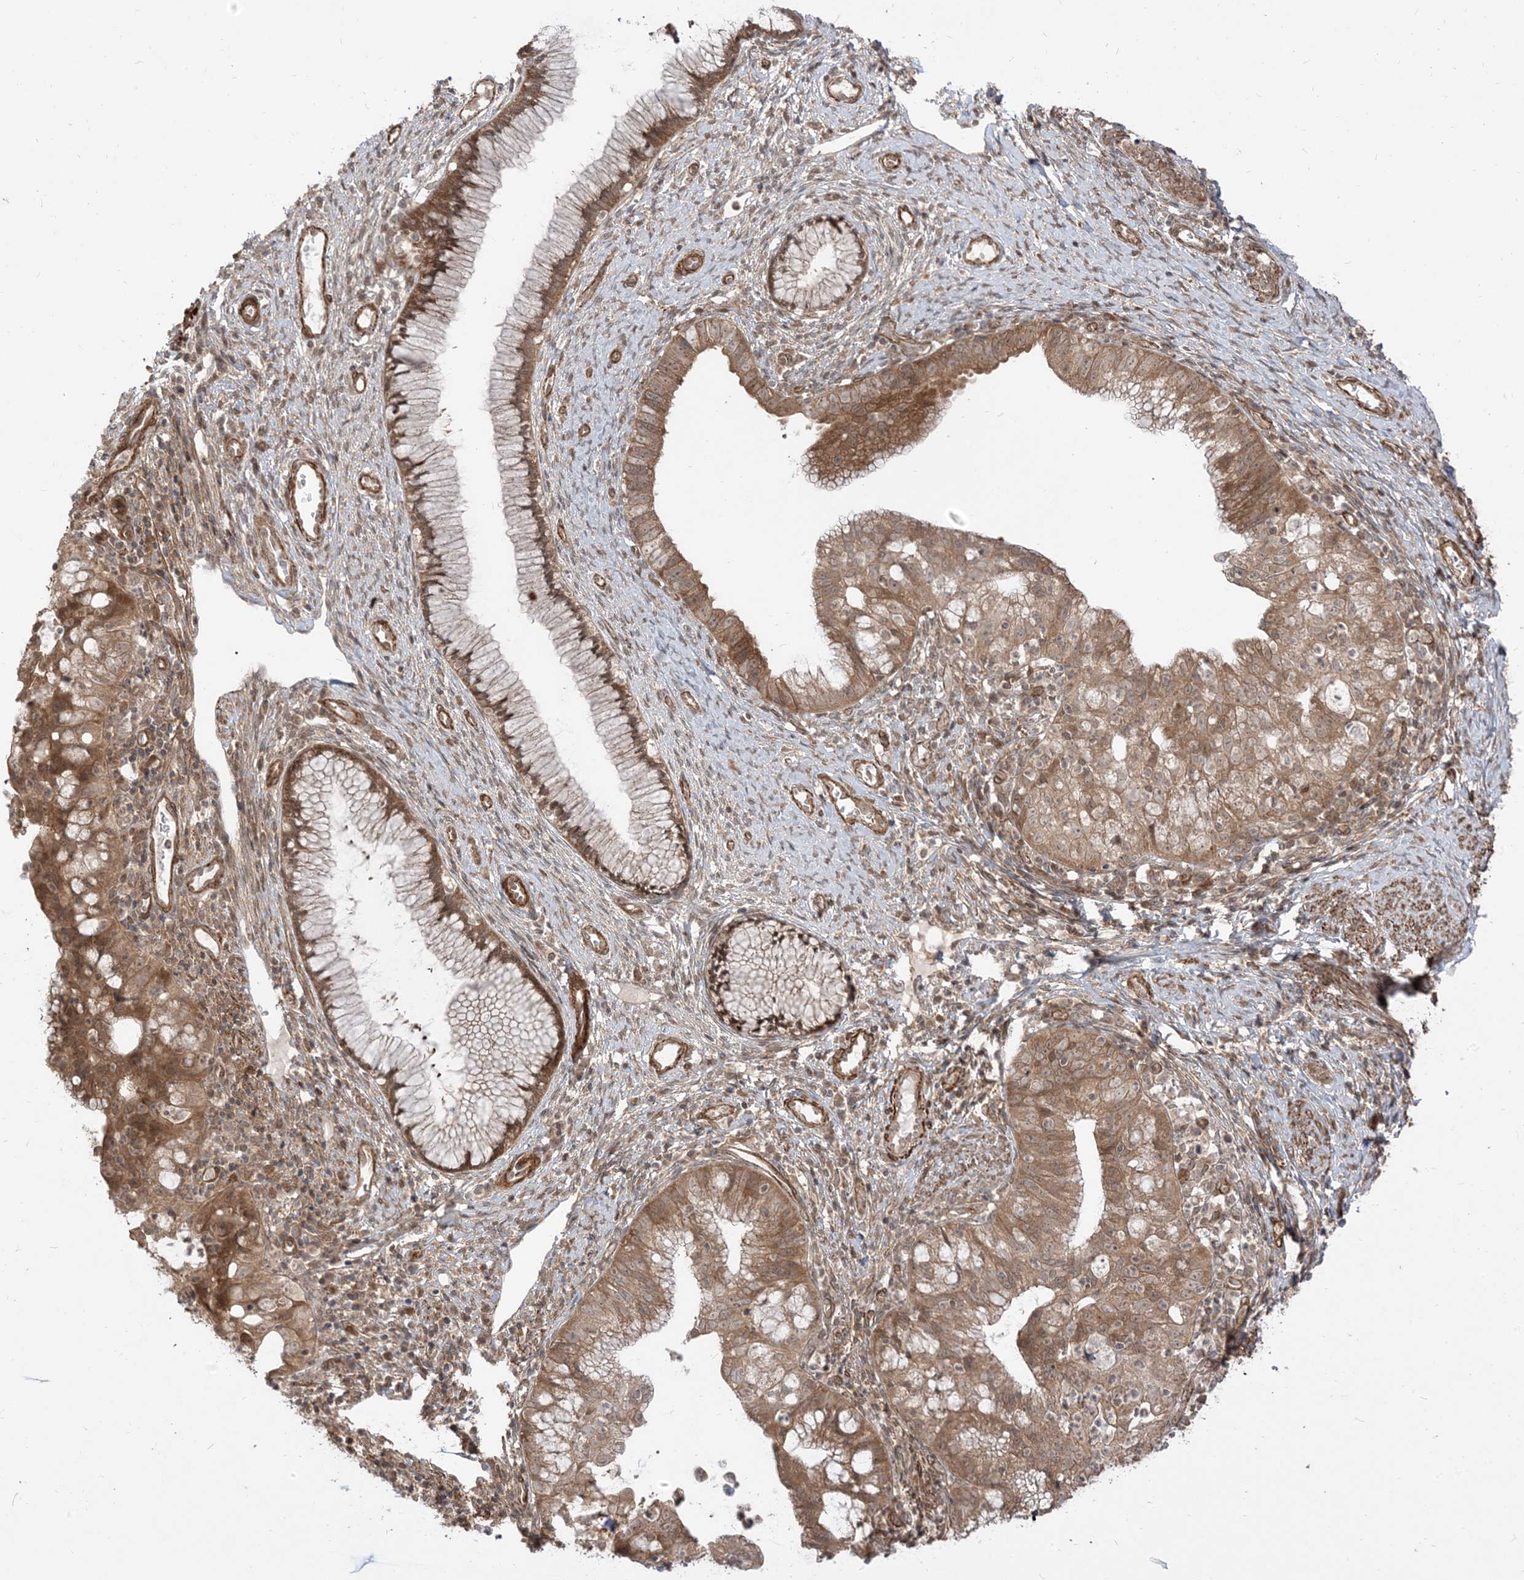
{"staining": {"intensity": "moderate", "quantity": ">75%", "location": "cytoplasmic/membranous"}, "tissue": "cervical cancer", "cell_type": "Tumor cells", "image_type": "cancer", "snomed": [{"axis": "morphology", "description": "Adenocarcinoma, NOS"}, {"axis": "topography", "description": "Cervix"}], "caption": "Cervical cancer (adenocarcinoma) stained for a protein exhibits moderate cytoplasmic/membranous positivity in tumor cells. (Brightfield microscopy of DAB IHC at high magnification).", "gene": "TBCC", "patient": {"sex": "female", "age": 36}}